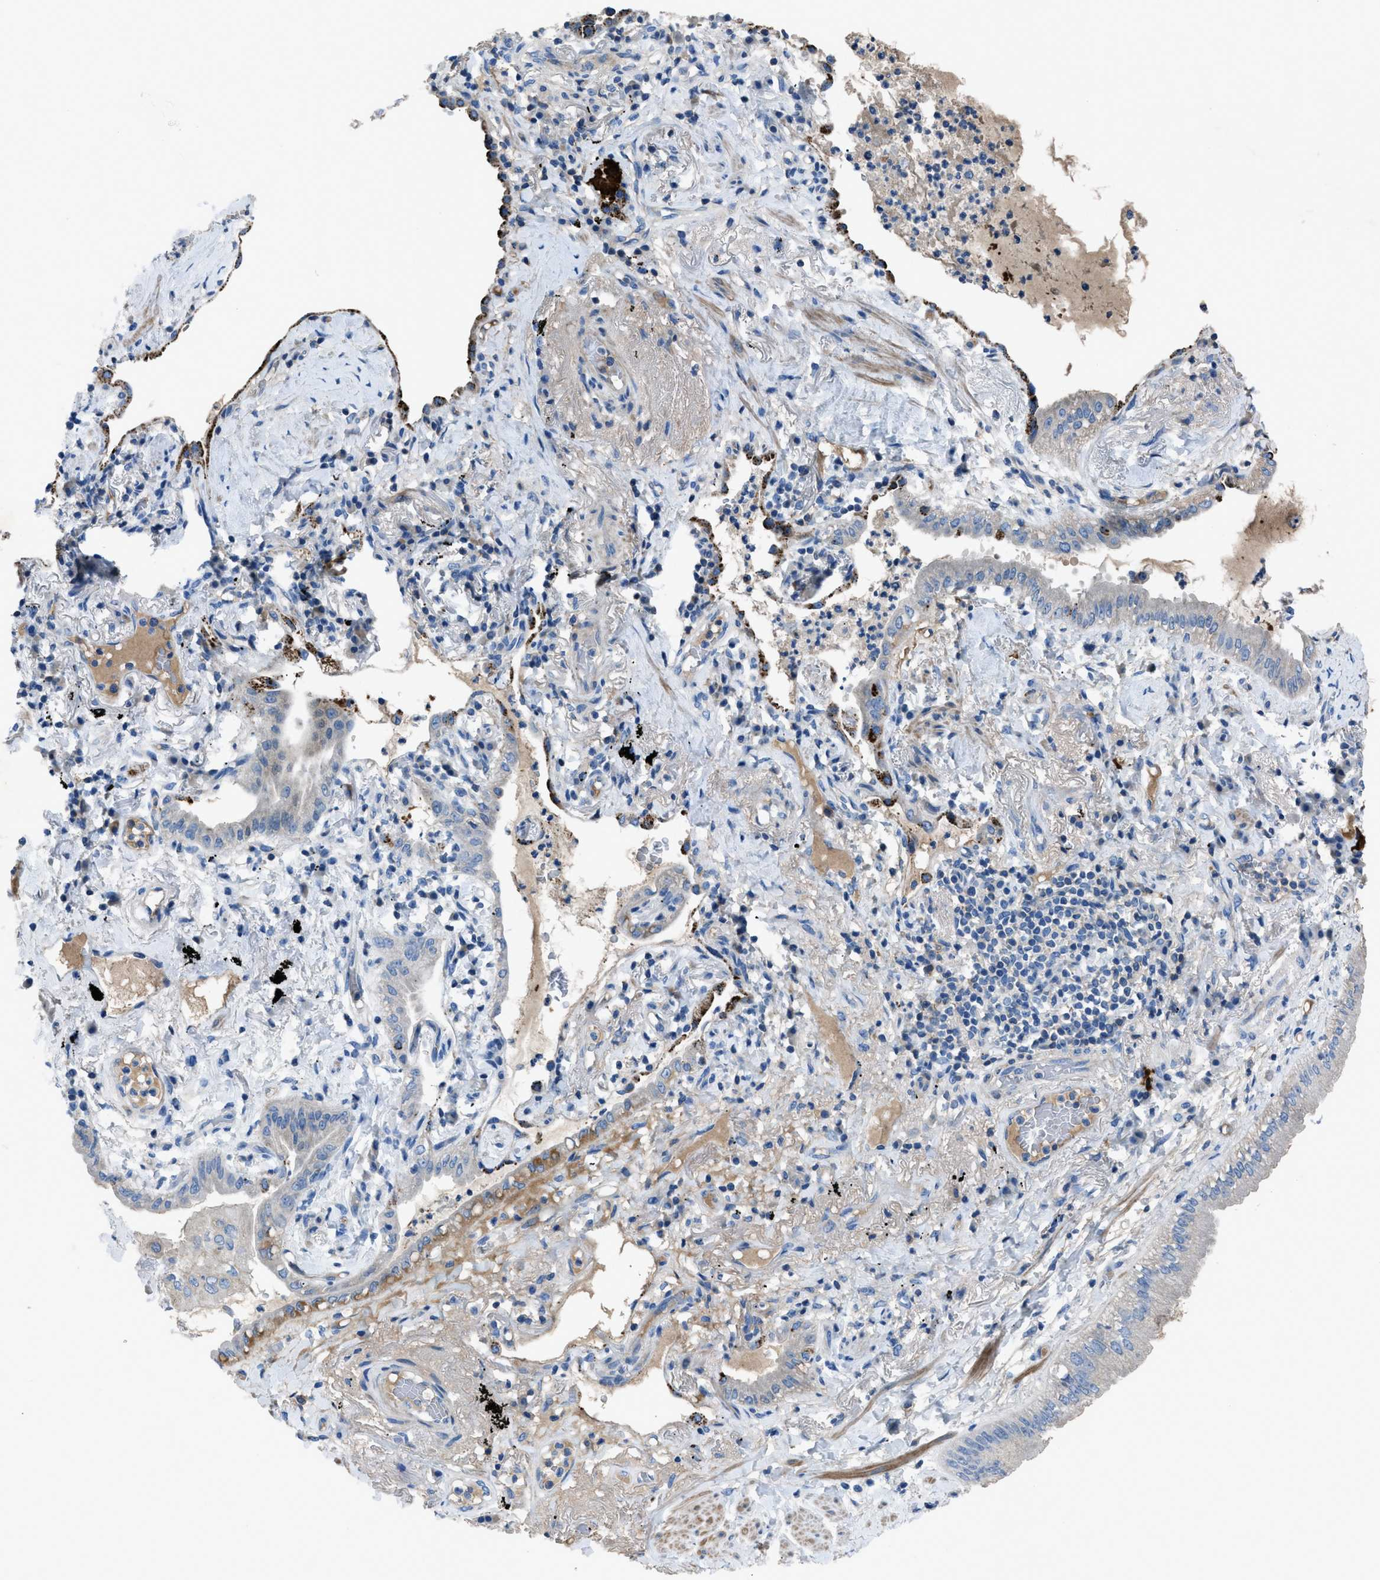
{"staining": {"intensity": "negative", "quantity": "none", "location": "none"}, "tissue": "lung cancer", "cell_type": "Tumor cells", "image_type": "cancer", "snomed": [{"axis": "morphology", "description": "Normal tissue, NOS"}, {"axis": "morphology", "description": "Adenocarcinoma, NOS"}, {"axis": "topography", "description": "Bronchus"}, {"axis": "topography", "description": "Lung"}], "caption": "Tumor cells are negative for brown protein staining in lung cancer (adenocarcinoma).", "gene": "SGCZ", "patient": {"sex": "female", "age": 70}}